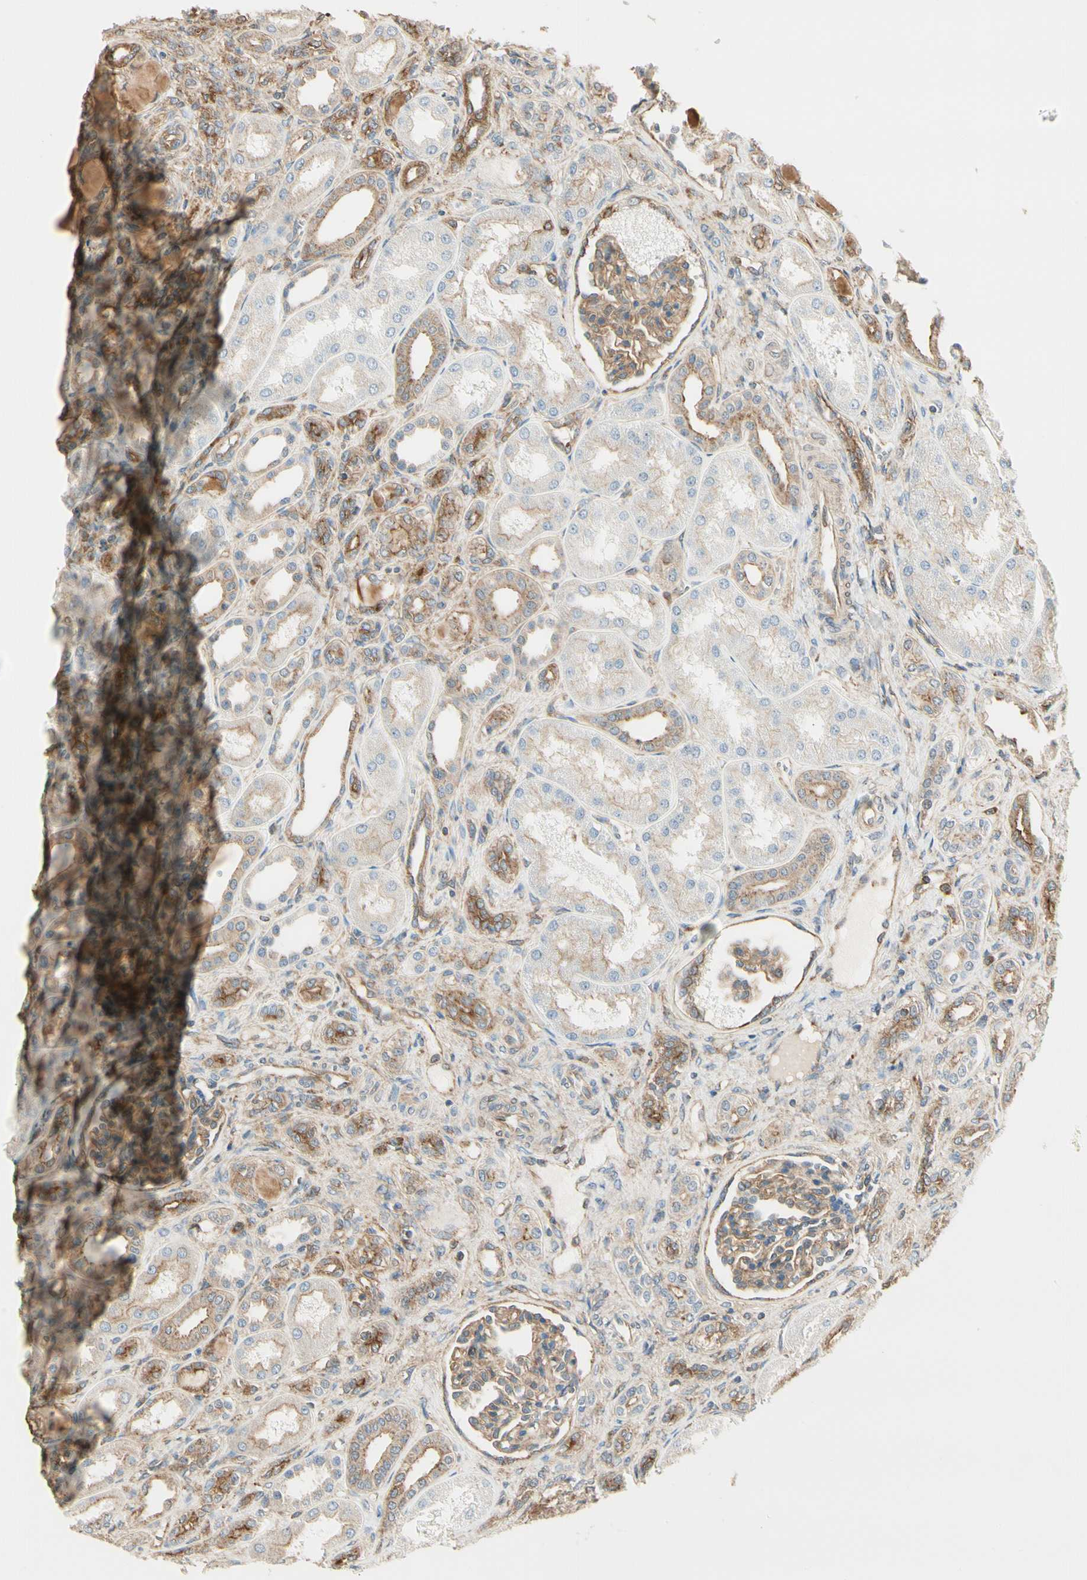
{"staining": {"intensity": "weak", "quantity": ">75%", "location": "cytoplasmic/membranous"}, "tissue": "kidney", "cell_type": "Cells in glomeruli", "image_type": "normal", "snomed": [{"axis": "morphology", "description": "Normal tissue, NOS"}, {"axis": "topography", "description": "Kidney"}], "caption": "Immunohistochemistry (IHC) of normal human kidney exhibits low levels of weak cytoplasmic/membranous expression in about >75% of cells in glomeruli.", "gene": "AGFG1", "patient": {"sex": "male", "age": 7}}